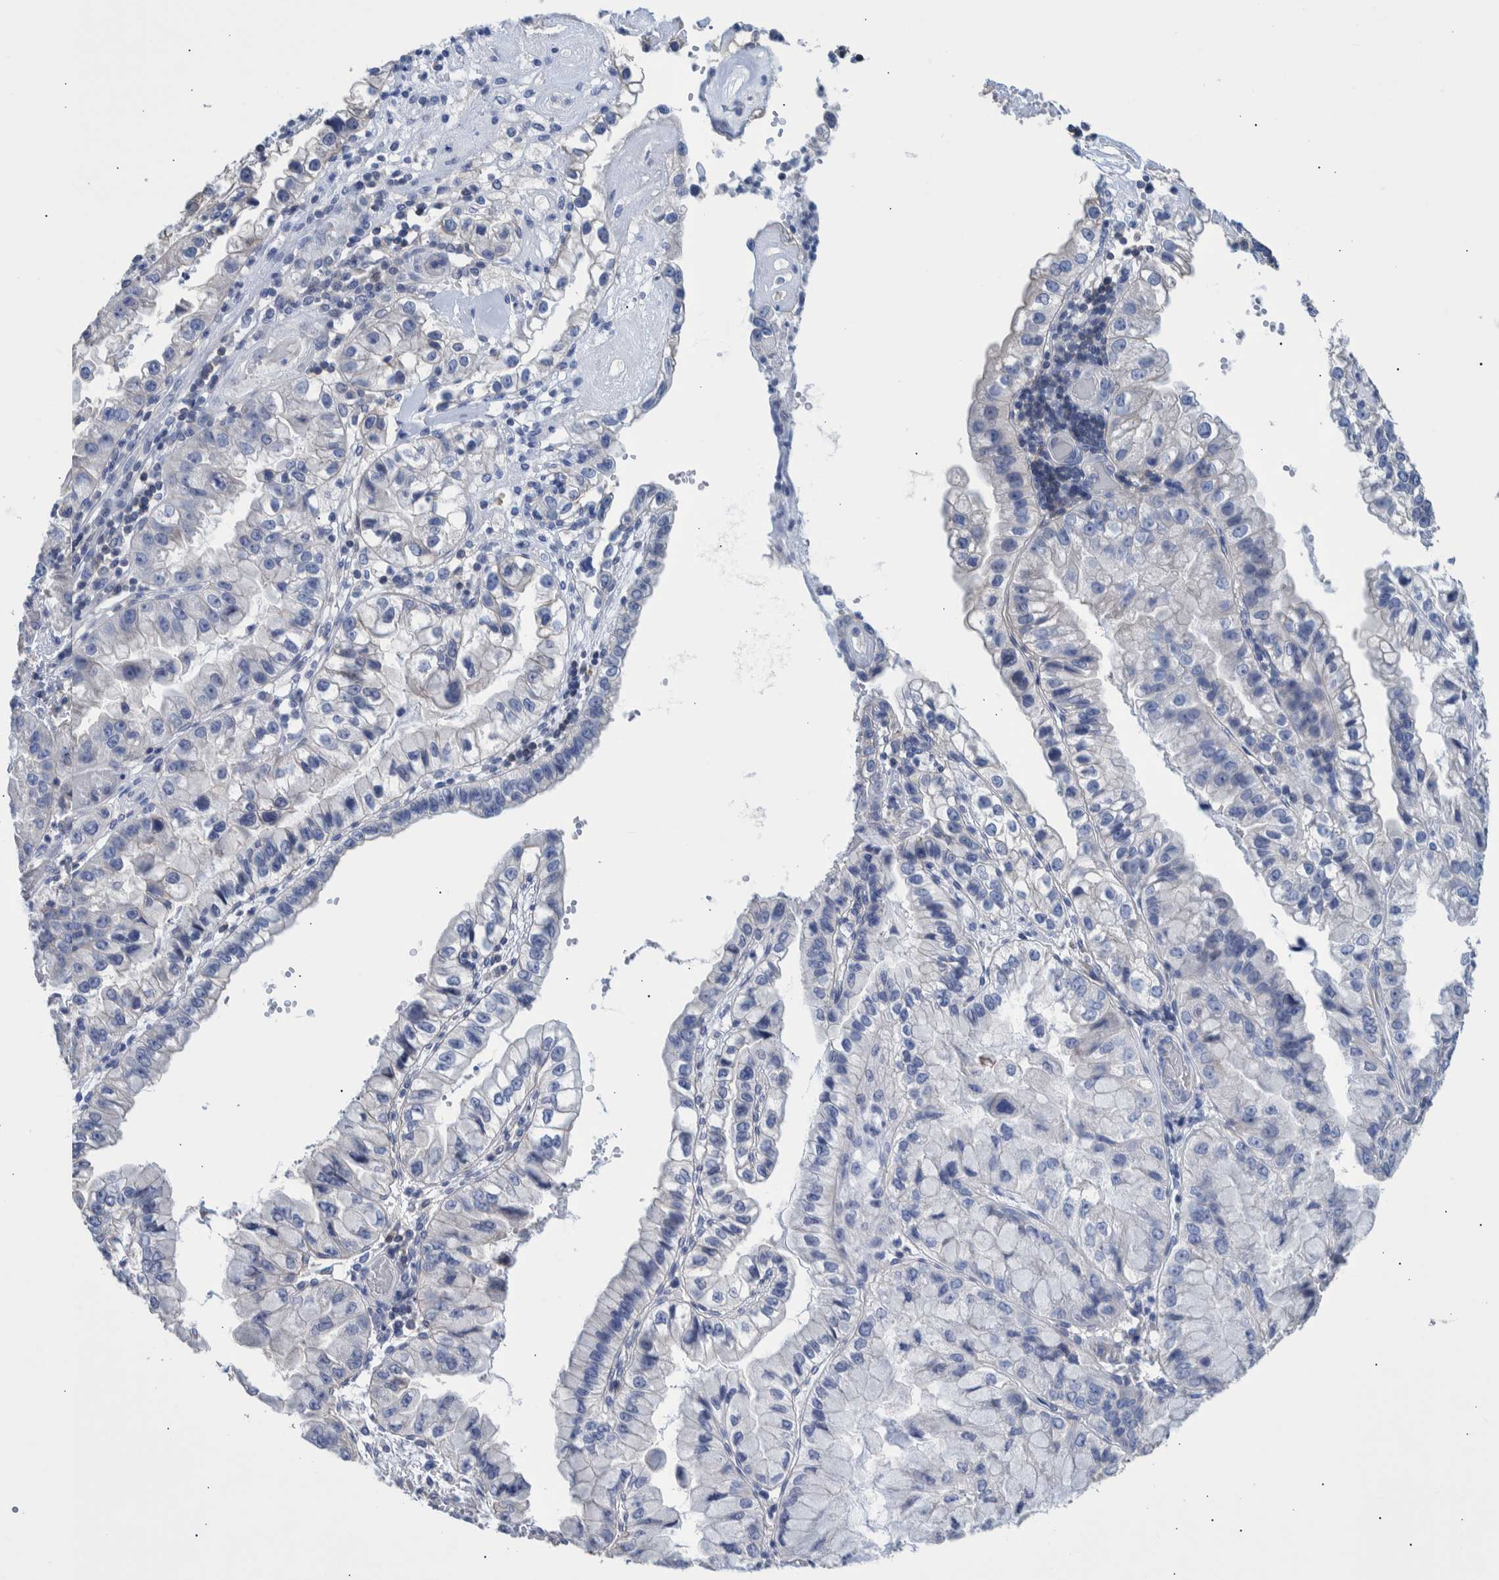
{"staining": {"intensity": "negative", "quantity": "none", "location": "none"}, "tissue": "liver cancer", "cell_type": "Tumor cells", "image_type": "cancer", "snomed": [{"axis": "morphology", "description": "Cholangiocarcinoma"}, {"axis": "topography", "description": "Liver"}], "caption": "DAB immunohistochemical staining of human liver cancer exhibits no significant positivity in tumor cells.", "gene": "PPP3CC", "patient": {"sex": "female", "age": 79}}